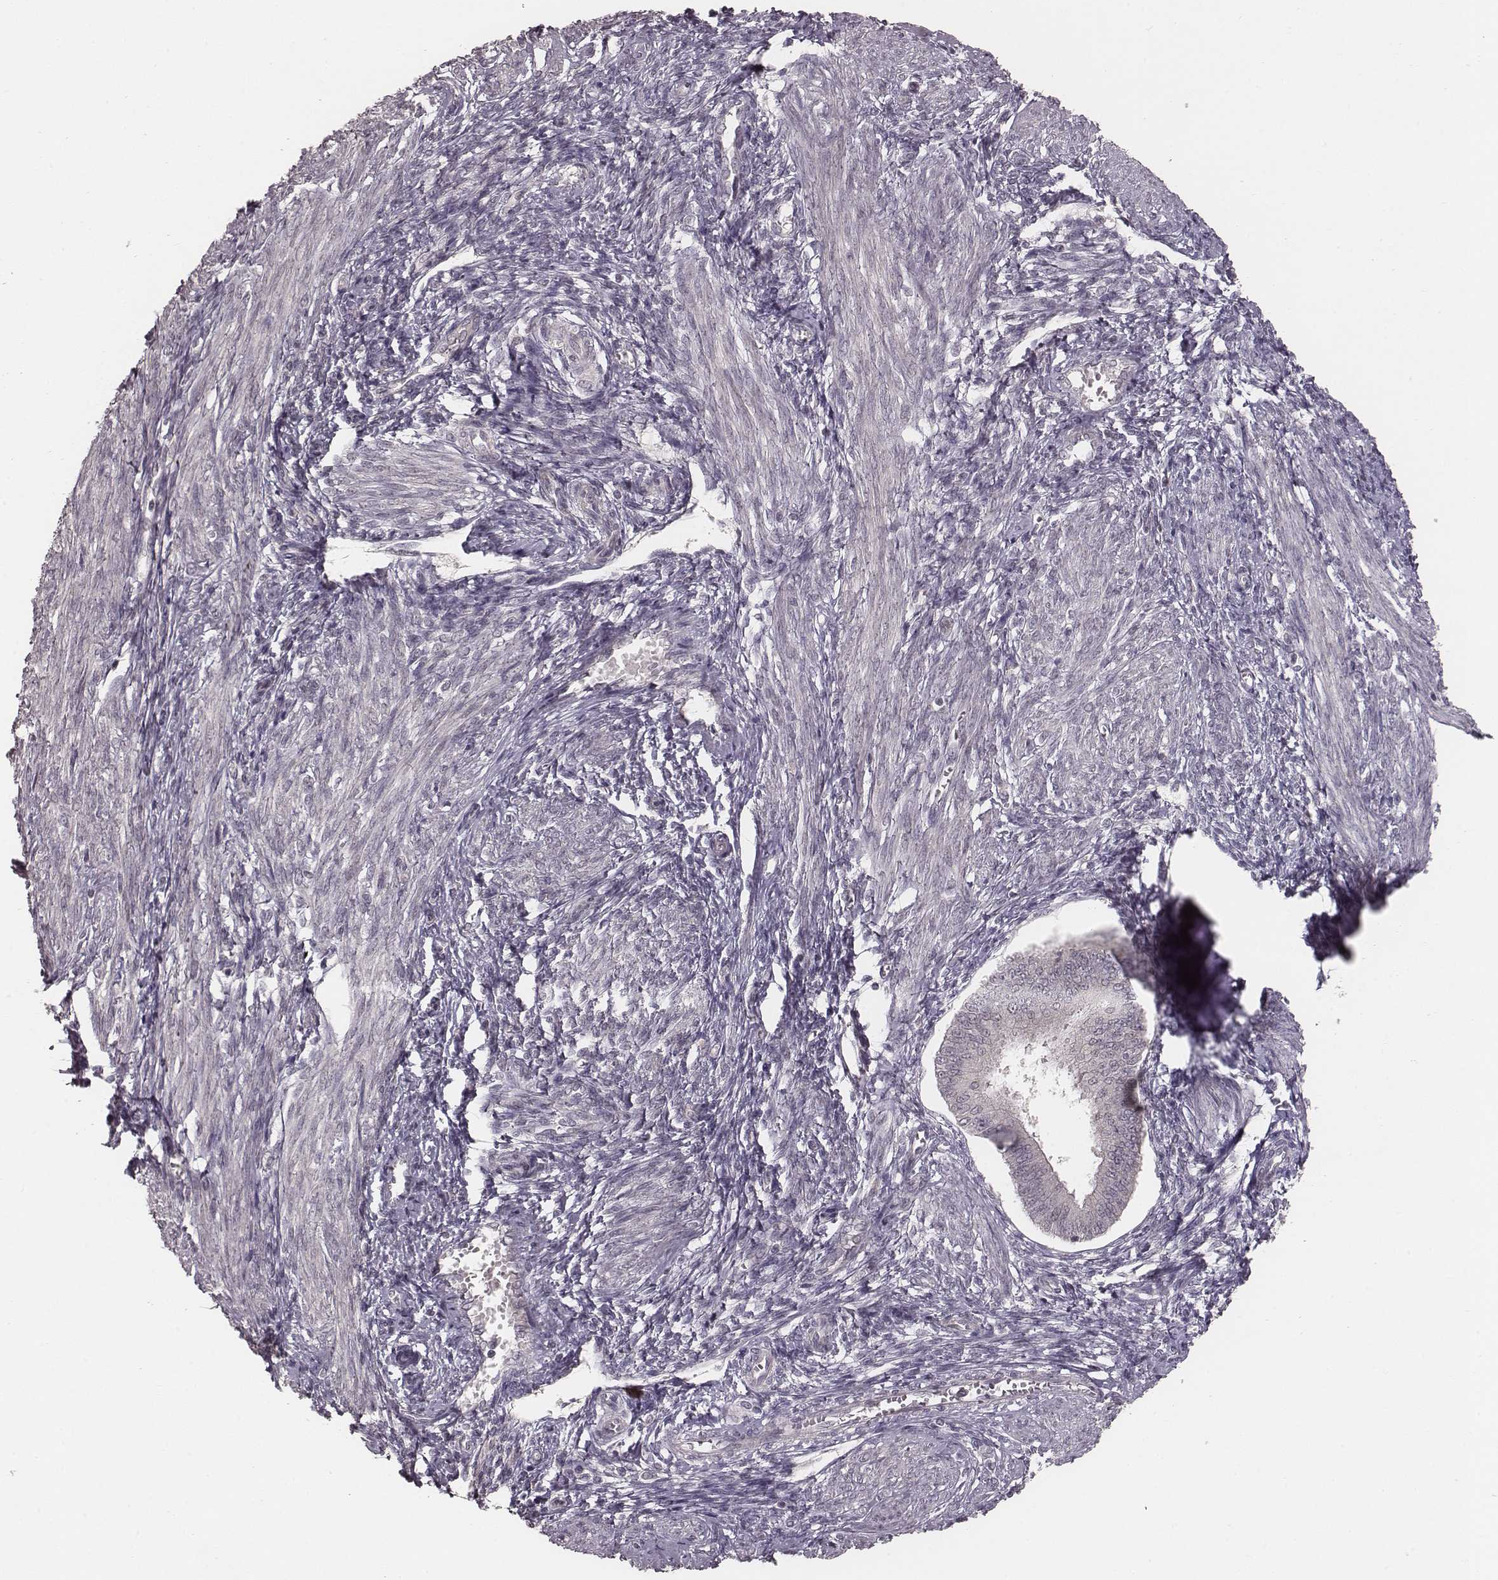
{"staining": {"intensity": "negative", "quantity": "none", "location": "none"}, "tissue": "endometrium", "cell_type": "Cells in endometrial stroma", "image_type": "normal", "snomed": [{"axis": "morphology", "description": "Normal tissue, NOS"}, {"axis": "topography", "description": "Endometrium"}], "caption": "DAB (3,3'-diaminobenzidine) immunohistochemical staining of benign human endometrium exhibits no significant staining in cells in endometrial stroma.", "gene": "LY6K", "patient": {"sex": "female", "age": 42}}